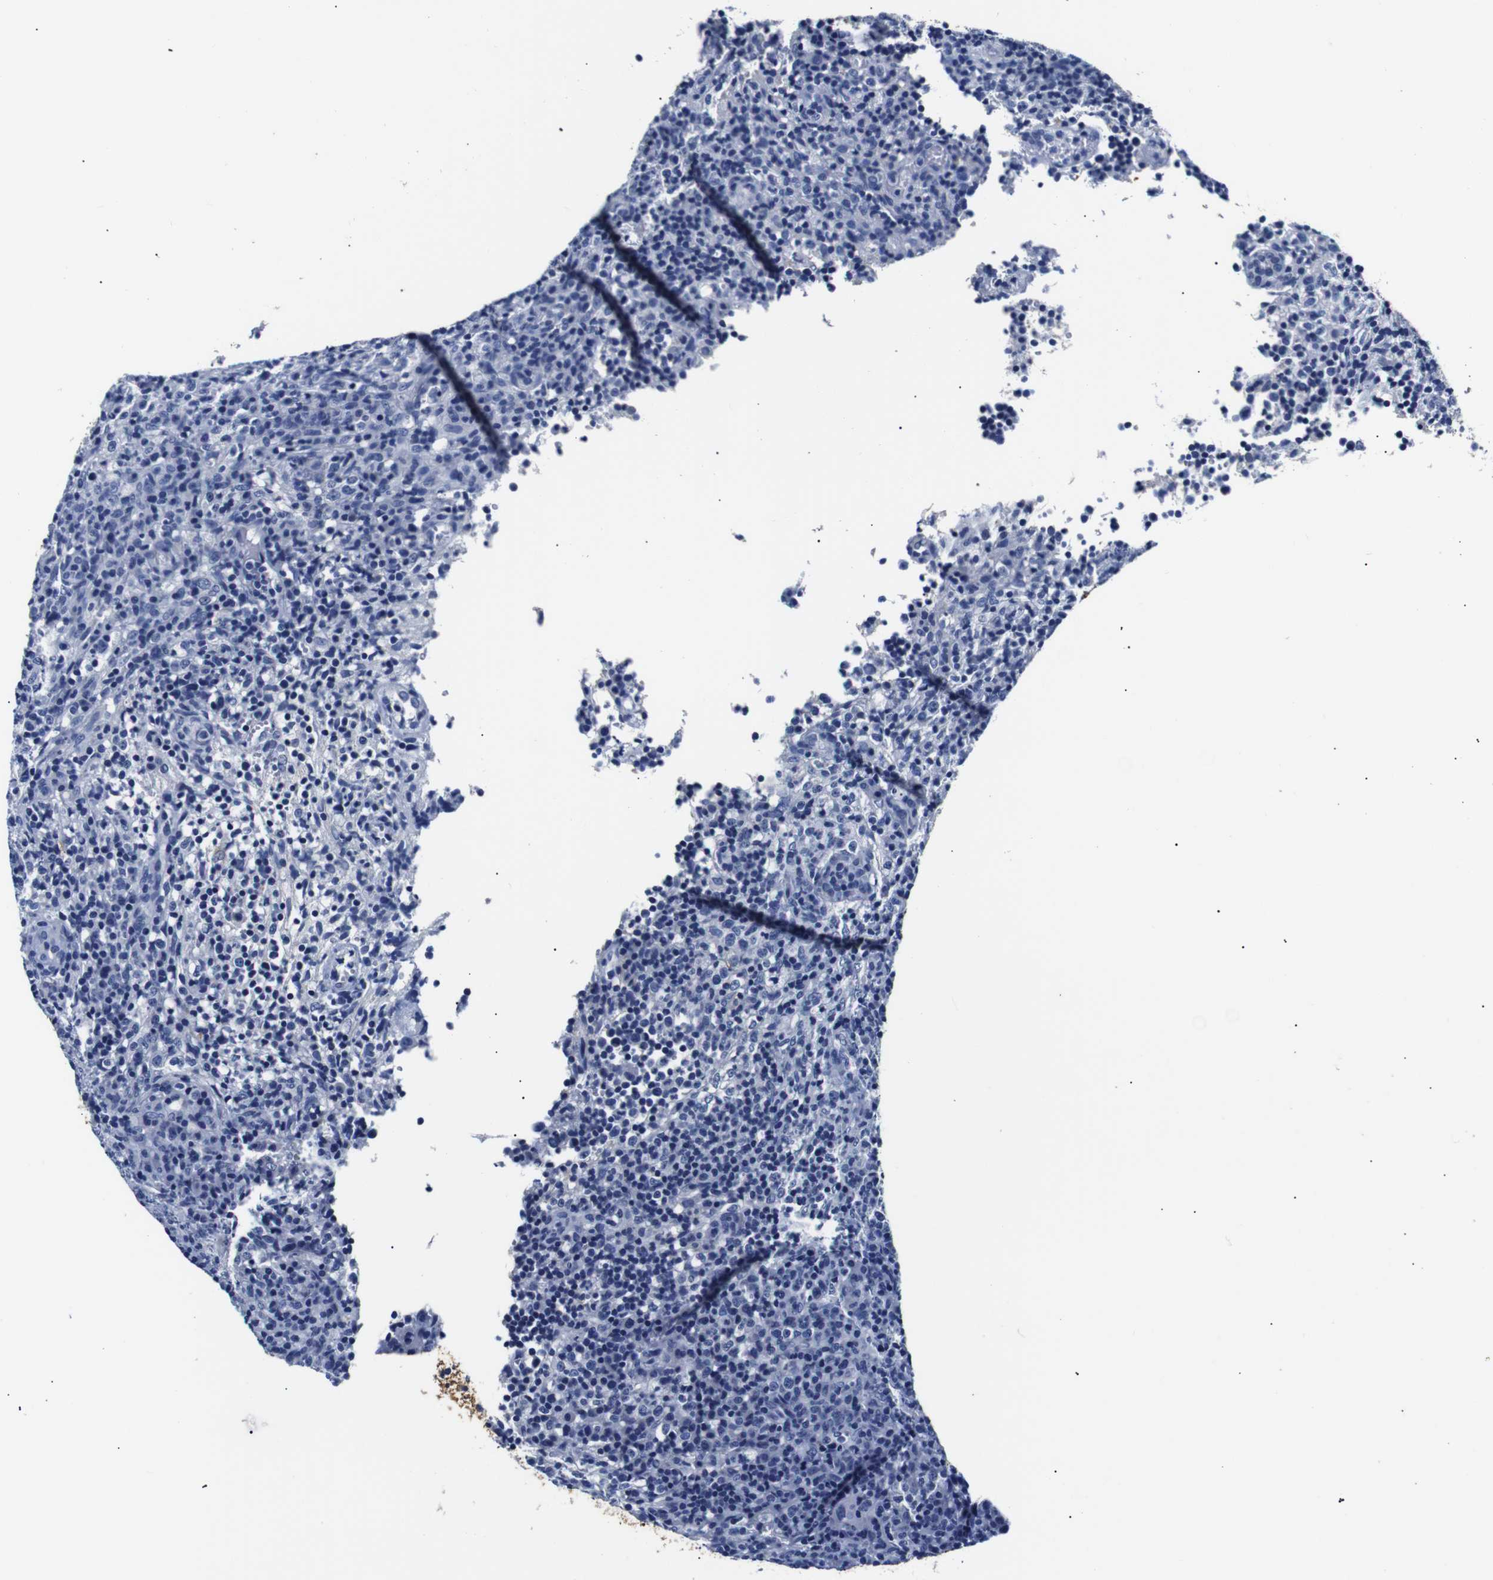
{"staining": {"intensity": "negative", "quantity": "none", "location": "none"}, "tissue": "lymphoma", "cell_type": "Tumor cells", "image_type": "cancer", "snomed": [{"axis": "morphology", "description": "Malignant lymphoma, non-Hodgkin's type, High grade"}, {"axis": "topography", "description": "Lymph node"}], "caption": "Immunohistochemistry micrograph of neoplastic tissue: human malignant lymphoma, non-Hodgkin's type (high-grade) stained with DAB (3,3'-diaminobenzidine) exhibits no significant protein positivity in tumor cells.", "gene": "GAP43", "patient": {"sex": "female", "age": 76}}